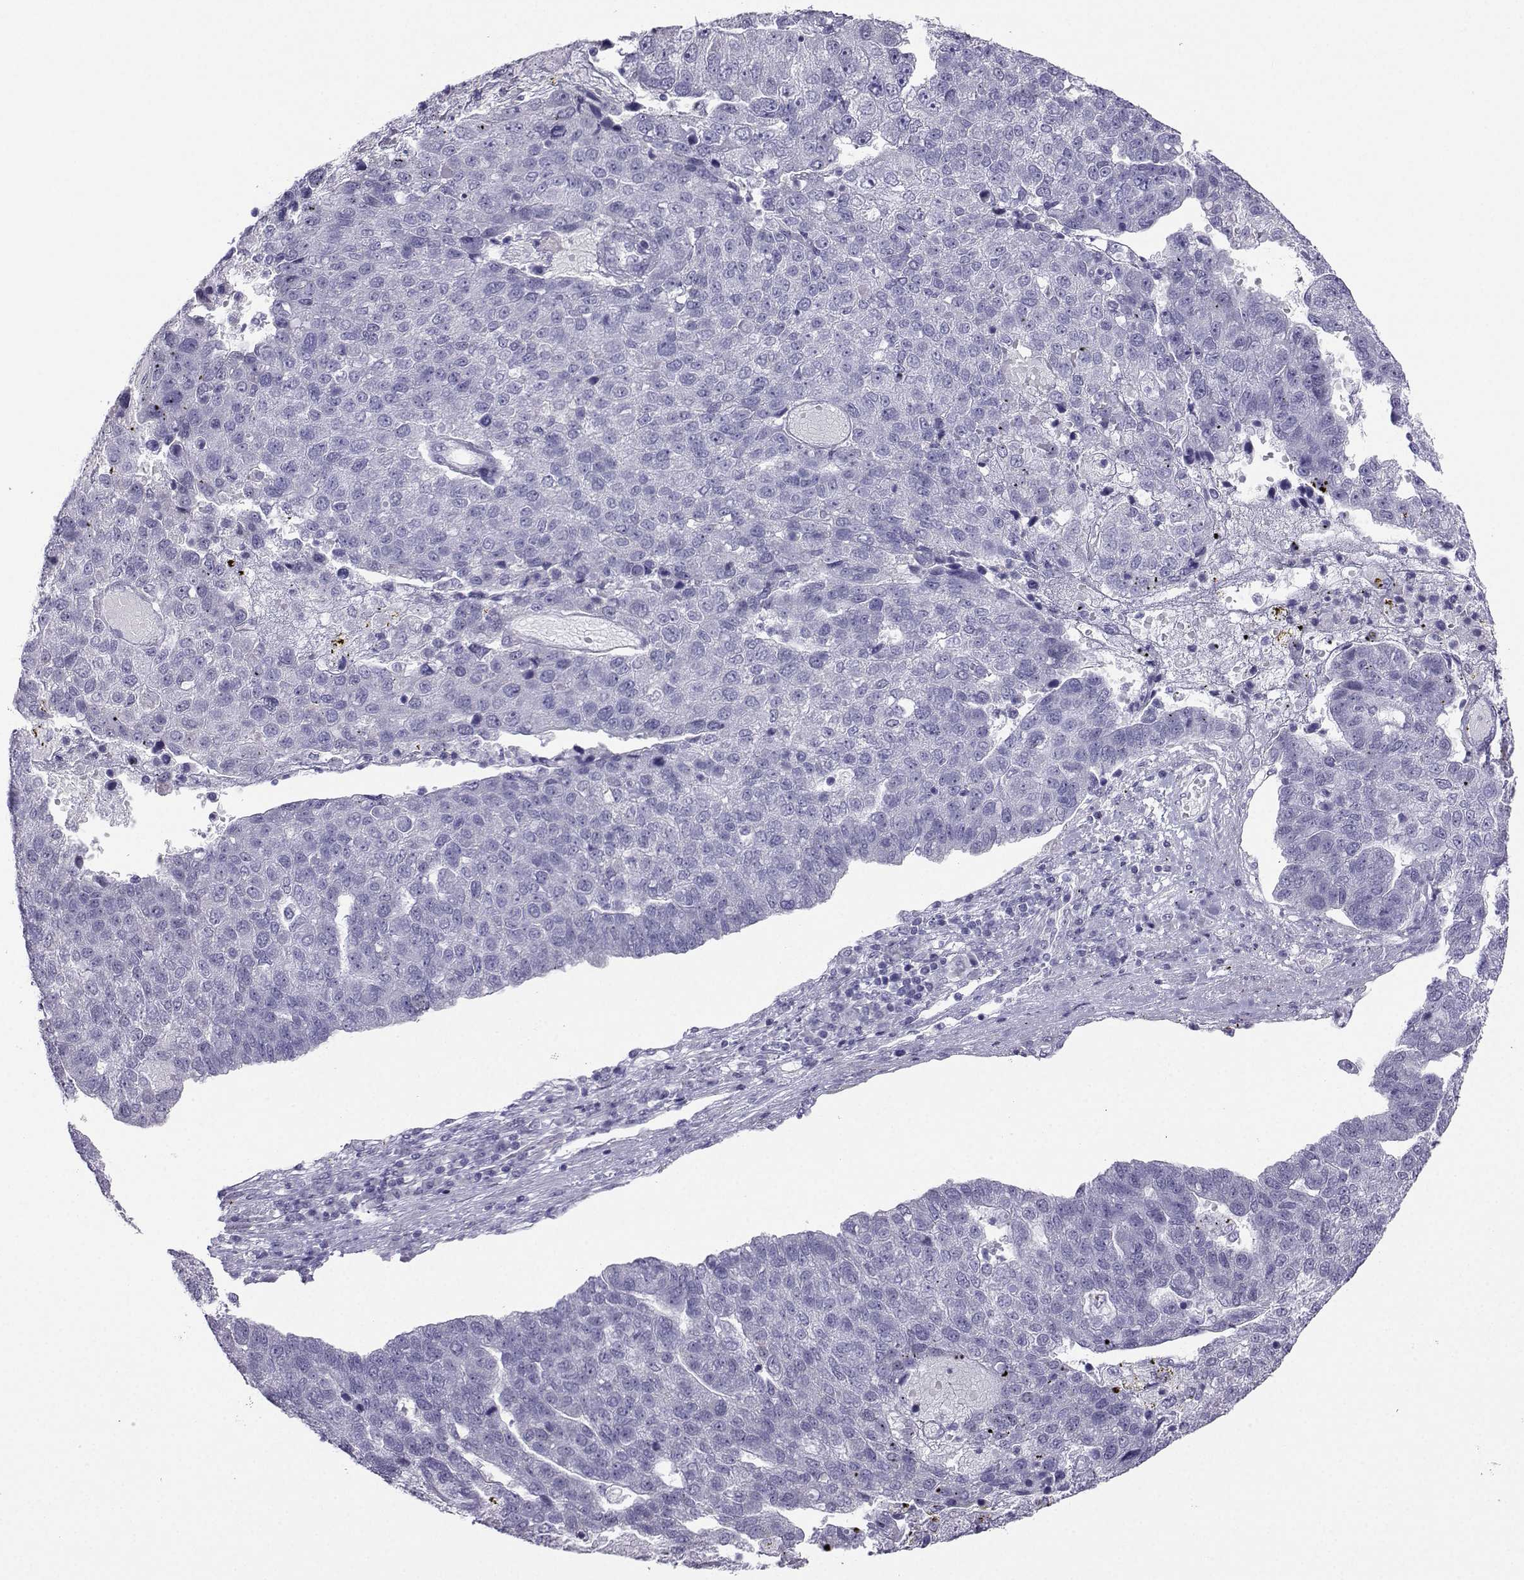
{"staining": {"intensity": "negative", "quantity": "none", "location": "none"}, "tissue": "pancreatic cancer", "cell_type": "Tumor cells", "image_type": "cancer", "snomed": [{"axis": "morphology", "description": "Adenocarcinoma, NOS"}, {"axis": "topography", "description": "Pancreas"}], "caption": "Photomicrograph shows no protein expression in tumor cells of adenocarcinoma (pancreatic) tissue.", "gene": "KIF17", "patient": {"sex": "female", "age": 61}}